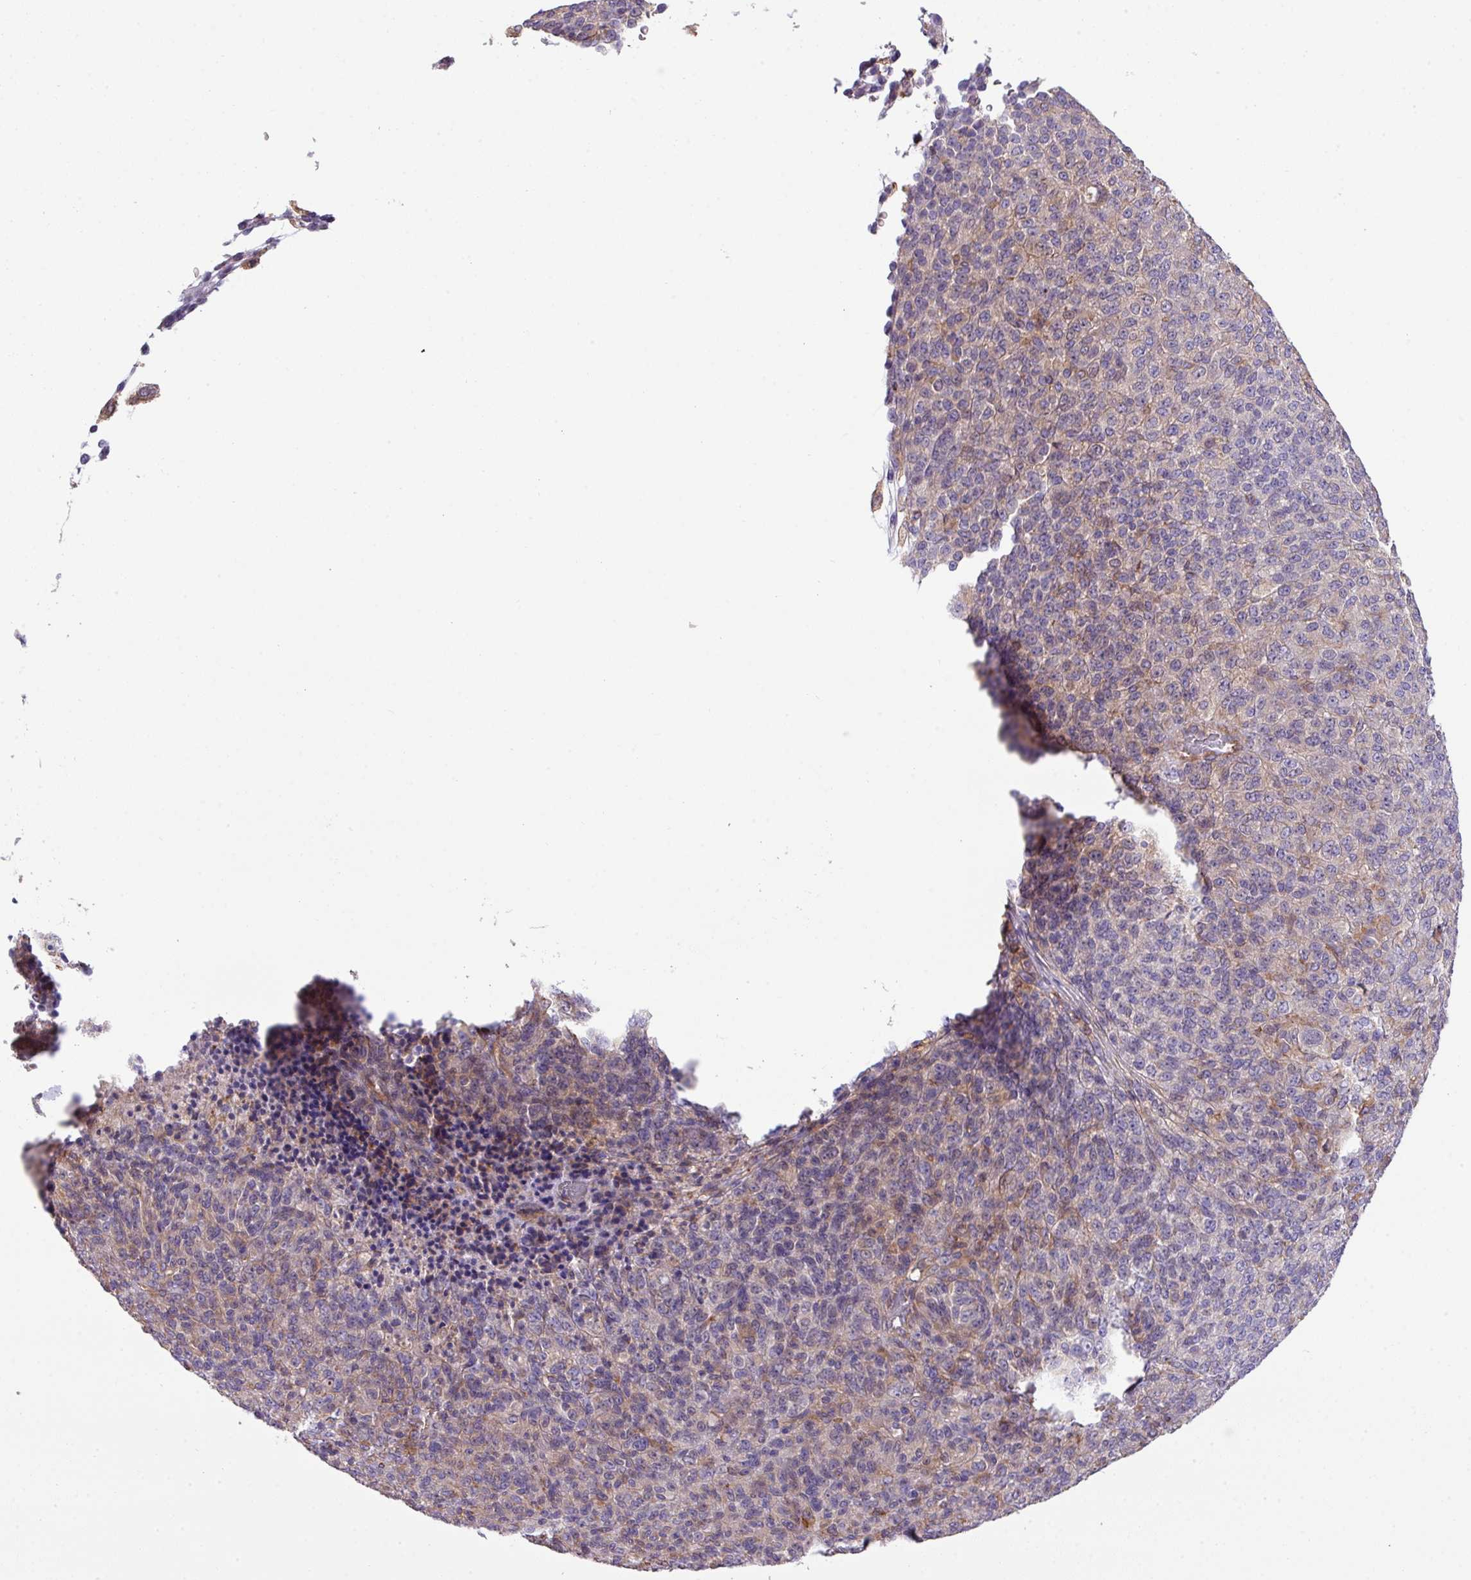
{"staining": {"intensity": "weak", "quantity": "25%-75%", "location": "cytoplasmic/membranous"}, "tissue": "melanoma", "cell_type": "Tumor cells", "image_type": "cancer", "snomed": [{"axis": "morphology", "description": "Malignant melanoma, Metastatic site"}, {"axis": "topography", "description": "Brain"}], "caption": "High-power microscopy captured an IHC micrograph of malignant melanoma (metastatic site), revealing weak cytoplasmic/membranous staining in about 25%-75% of tumor cells. (DAB (3,3'-diaminobenzidine) IHC, brown staining for protein, blue staining for nuclei).", "gene": "LRRC41", "patient": {"sex": "female", "age": 56}}